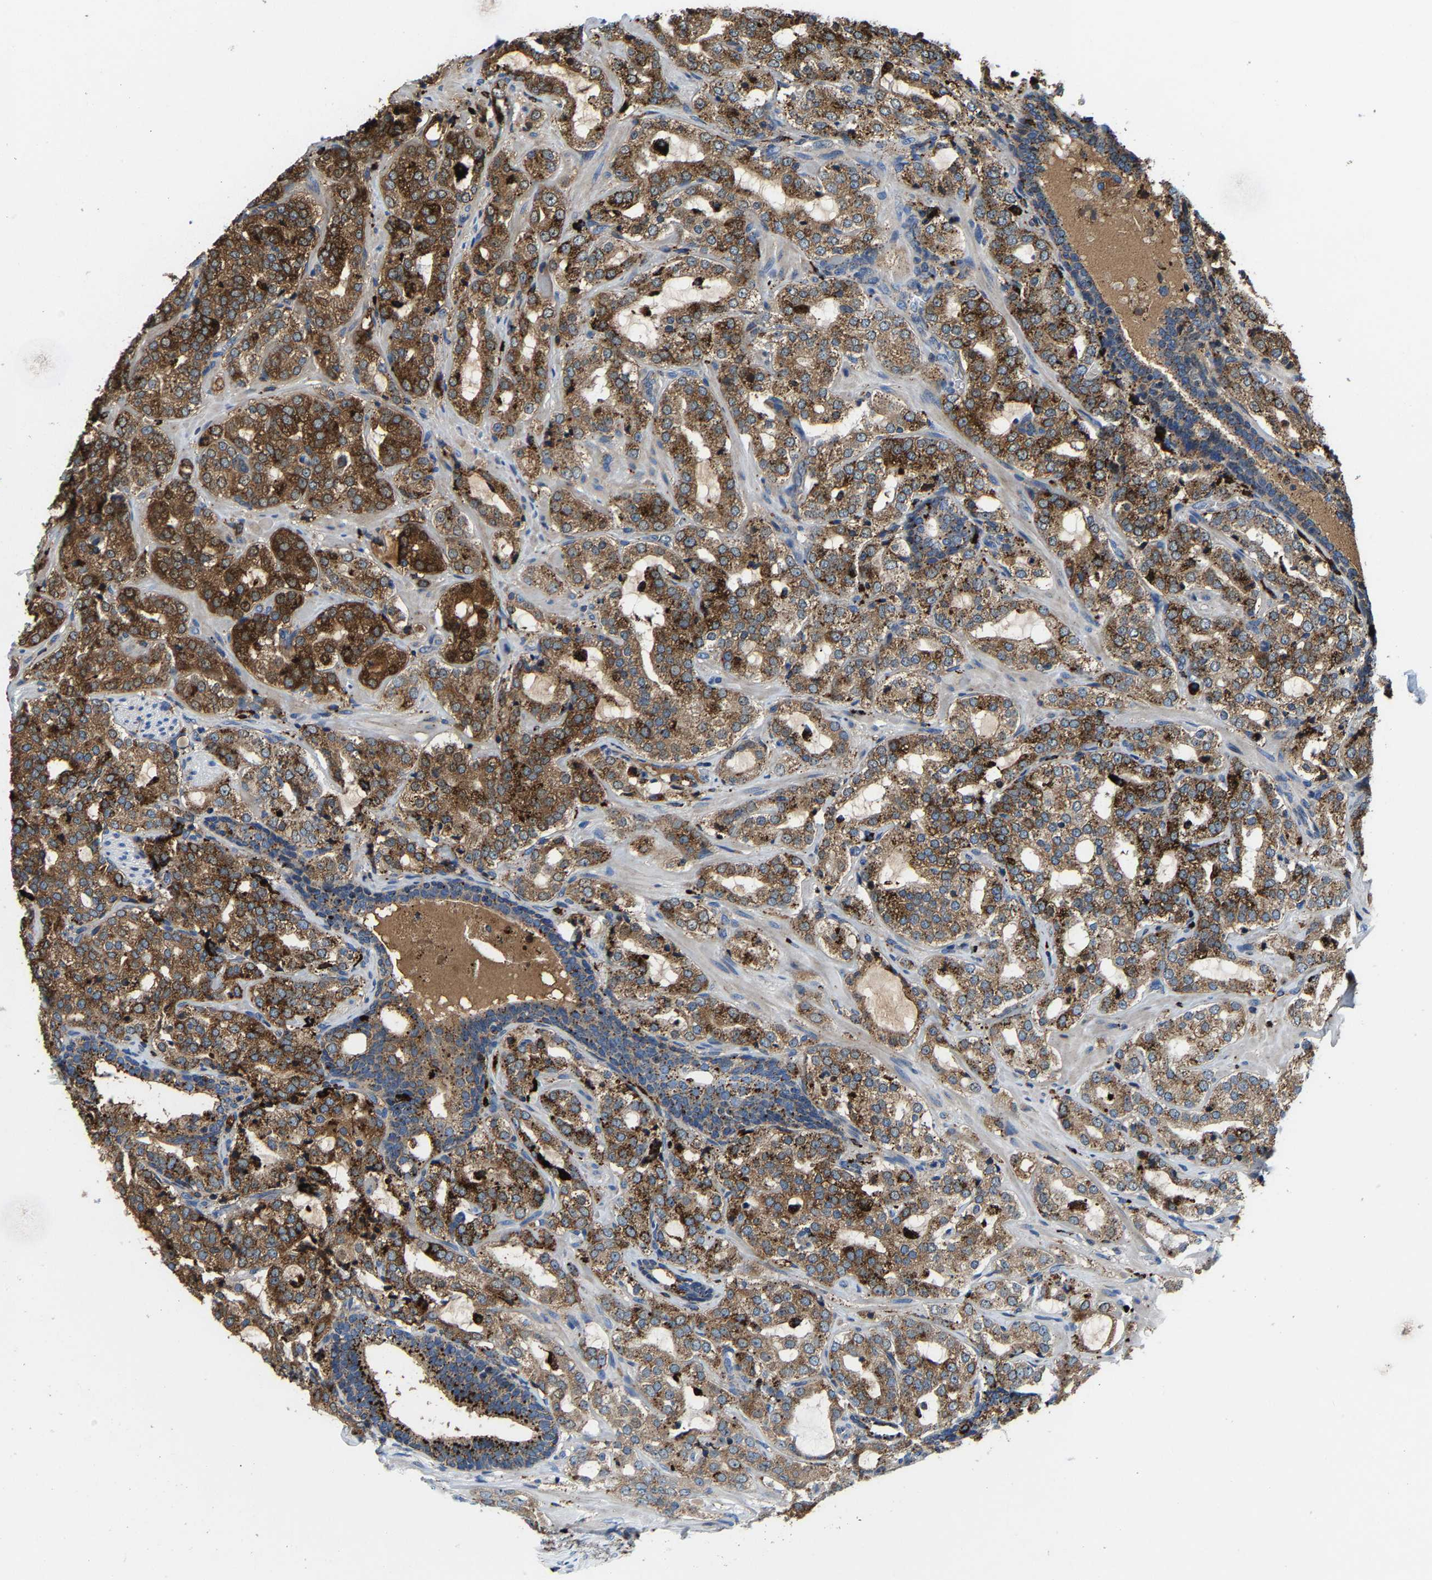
{"staining": {"intensity": "moderate", "quantity": ">75%", "location": "cytoplasmic/membranous"}, "tissue": "prostate cancer", "cell_type": "Tumor cells", "image_type": "cancer", "snomed": [{"axis": "morphology", "description": "Adenocarcinoma, High grade"}, {"axis": "topography", "description": "Prostate"}], "caption": "Moderate cytoplasmic/membranous protein positivity is appreciated in about >75% of tumor cells in prostate cancer (high-grade adenocarcinoma).", "gene": "DPP7", "patient": {"sex": "male", "age": 64}}